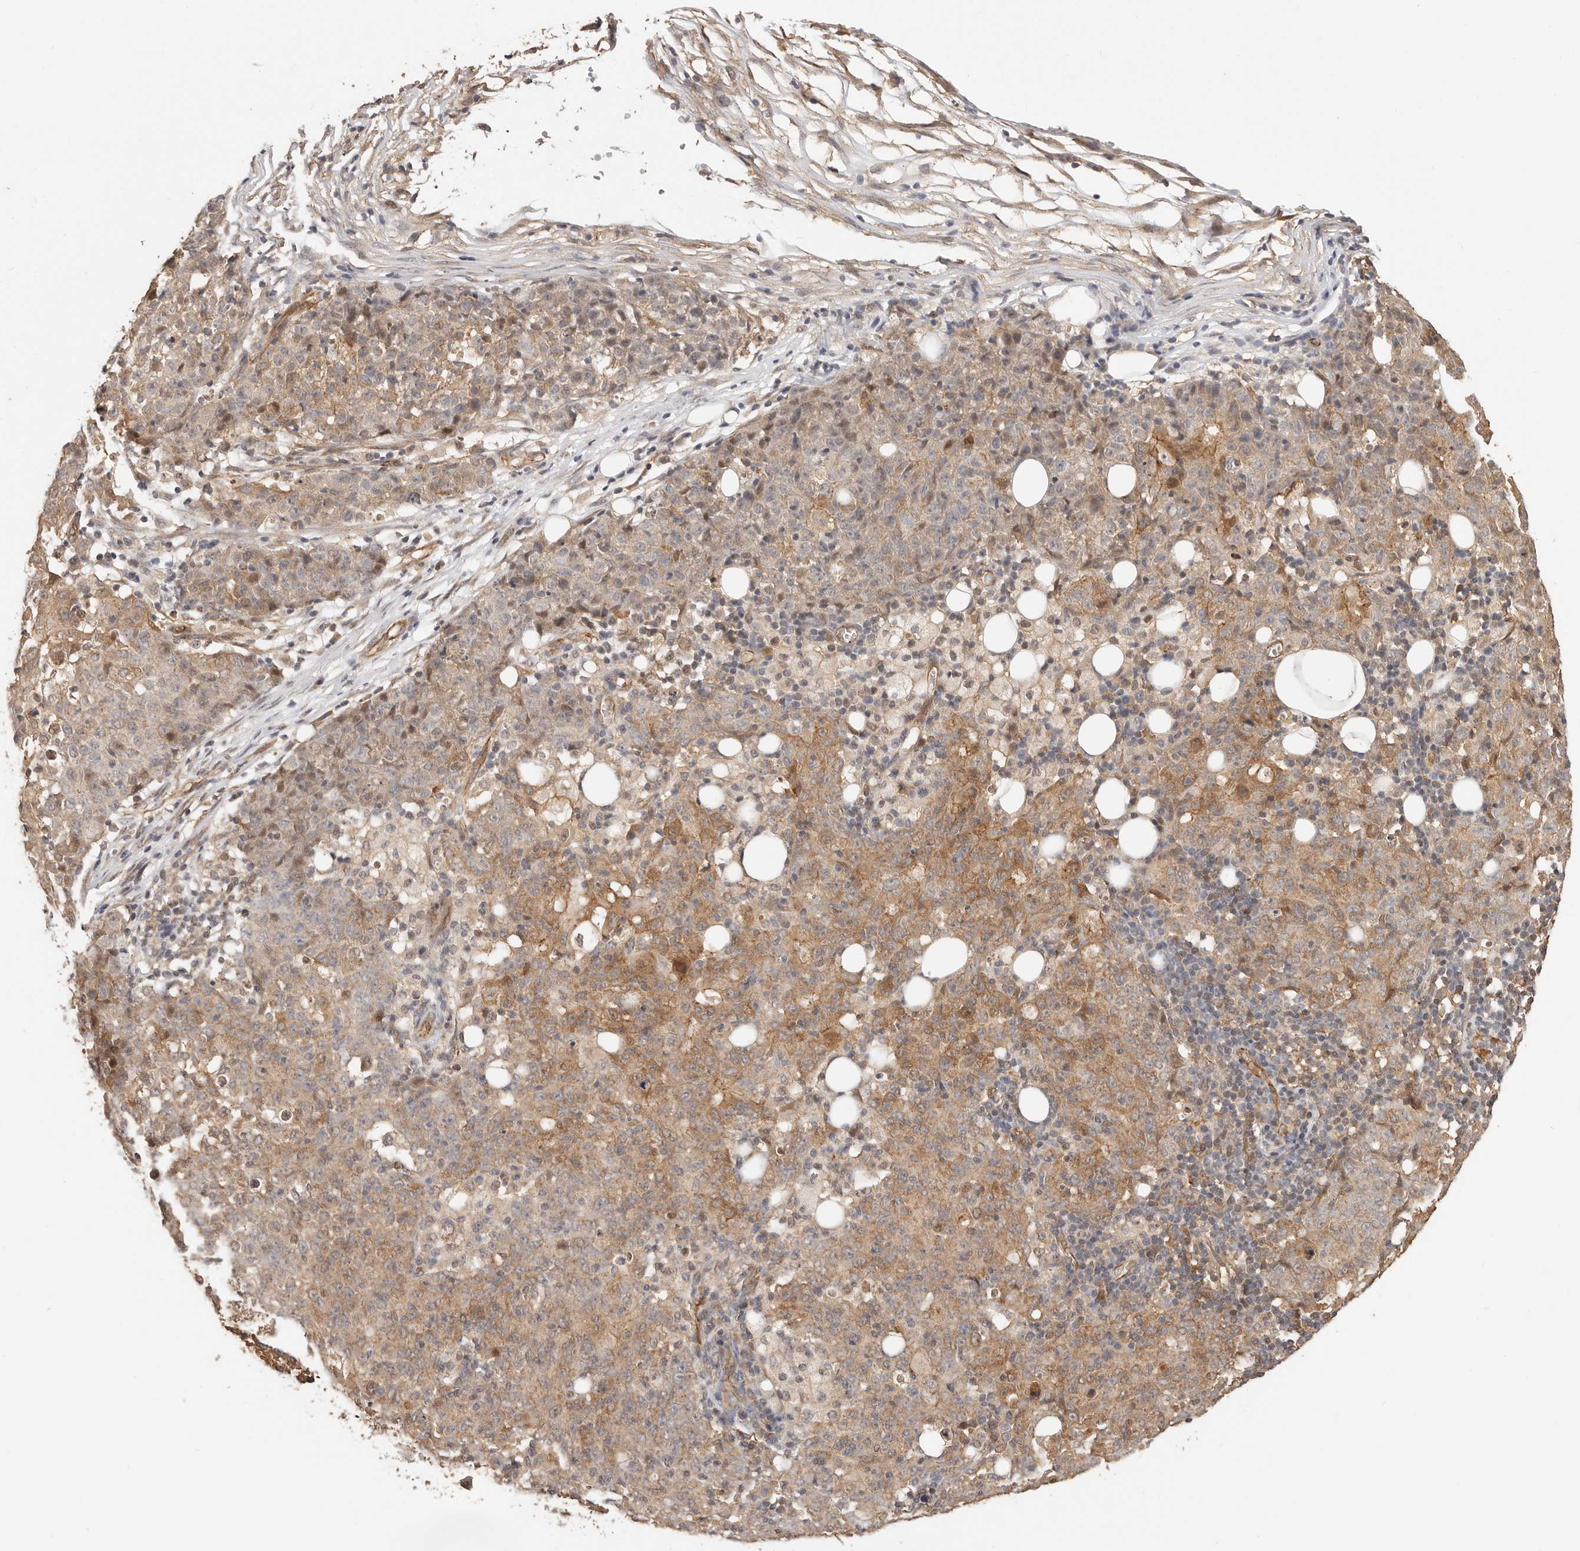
{"staining": {"intensity": "moderate", "quantity": ">75%", "location": "cytoplasmic/membranous"}, "tissue": "ovarian cancer", "cell_type": "Tumor cells", "image_type": "cancer", "snomed": [{"axis": "morphology", "description": "Carcinoma, endometroid"}, {"axis": "topography", "description": "Ovary"}], "caption": "Endometroid carcinoma (ovarian) stained with DAB (3,3'-diaminobenzidine) IHC reveals medium levels of moderate cytoplasmic/membranous staining in about >75% of tumor cells.", "gene": "AFDN", "patient": {"sex": "female", "age": 42}}